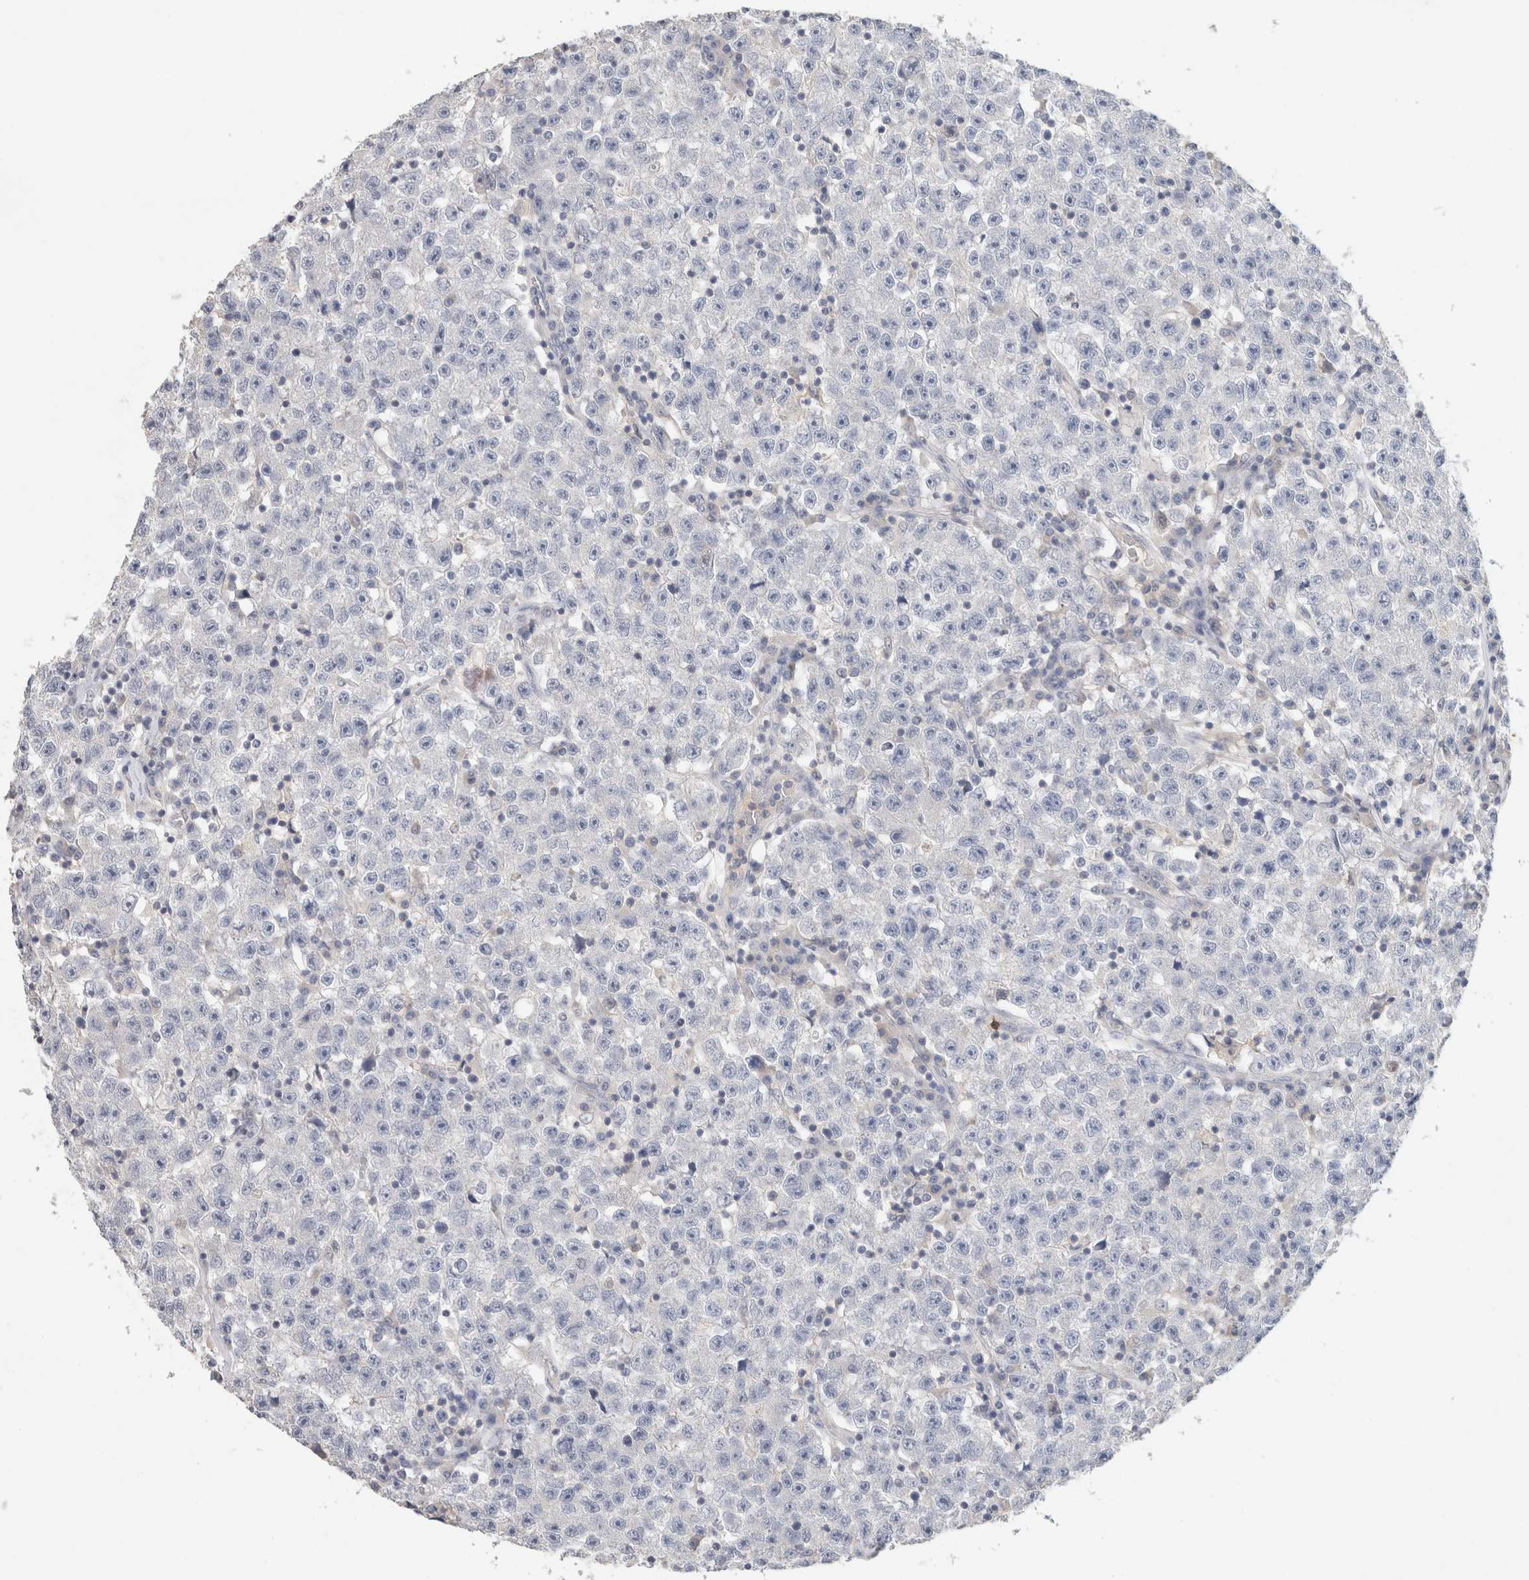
{"staining": {"intensity": "negative", "quantity": "none", "location": "none"}, "tissue": "testis cancer", "cell_type": "Tumor cells", "image_type": "cancer", "snomed": [{"axis": "morphology", "description": "Seminoma, NOS"}, {"axis": "topography", "description": "Testis"}], "caption": "Tumor cells show no significant staining in seminoma (testis).", "gene": "MPP2", "patient": {"sex": "male", "age": 22}}